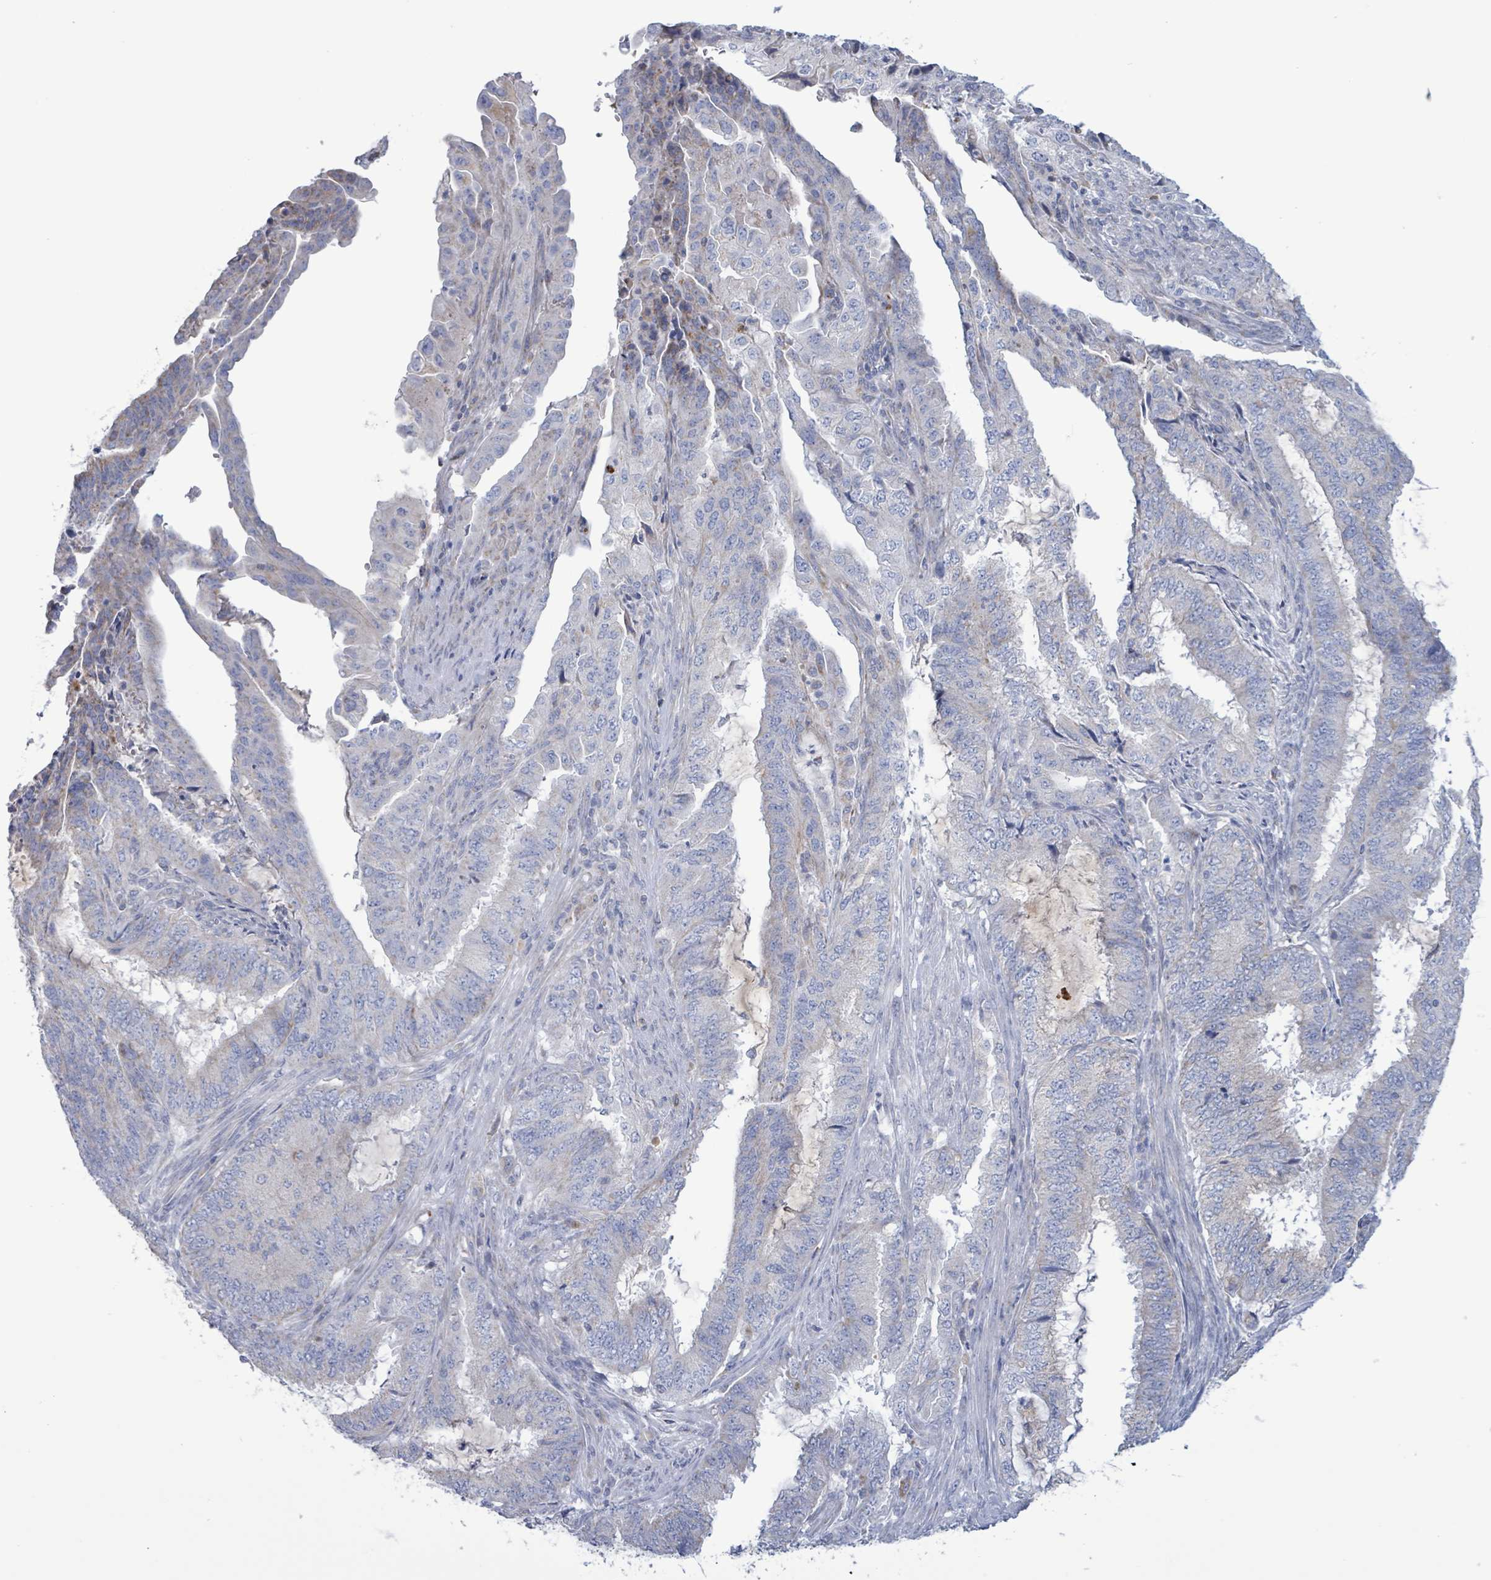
{"staining": {"intensity": "negative", "quantity": "none", "location": "none"}, "tissue": "endometrial cancer", "cell_type": "Tumor cells", "image_type": "cancer", "snomed": [{"axis": "morphology", "description": "Adenocarcinoma, NOS"}, {"axis": "topography", "description": "Endometrium"}], "caption": "Tumor cells show no significant protein expression in endometrial cancer (adenocarcinoma).", "gene": "AKR1C4", "patient": {"sex": "female", "age": 51}}